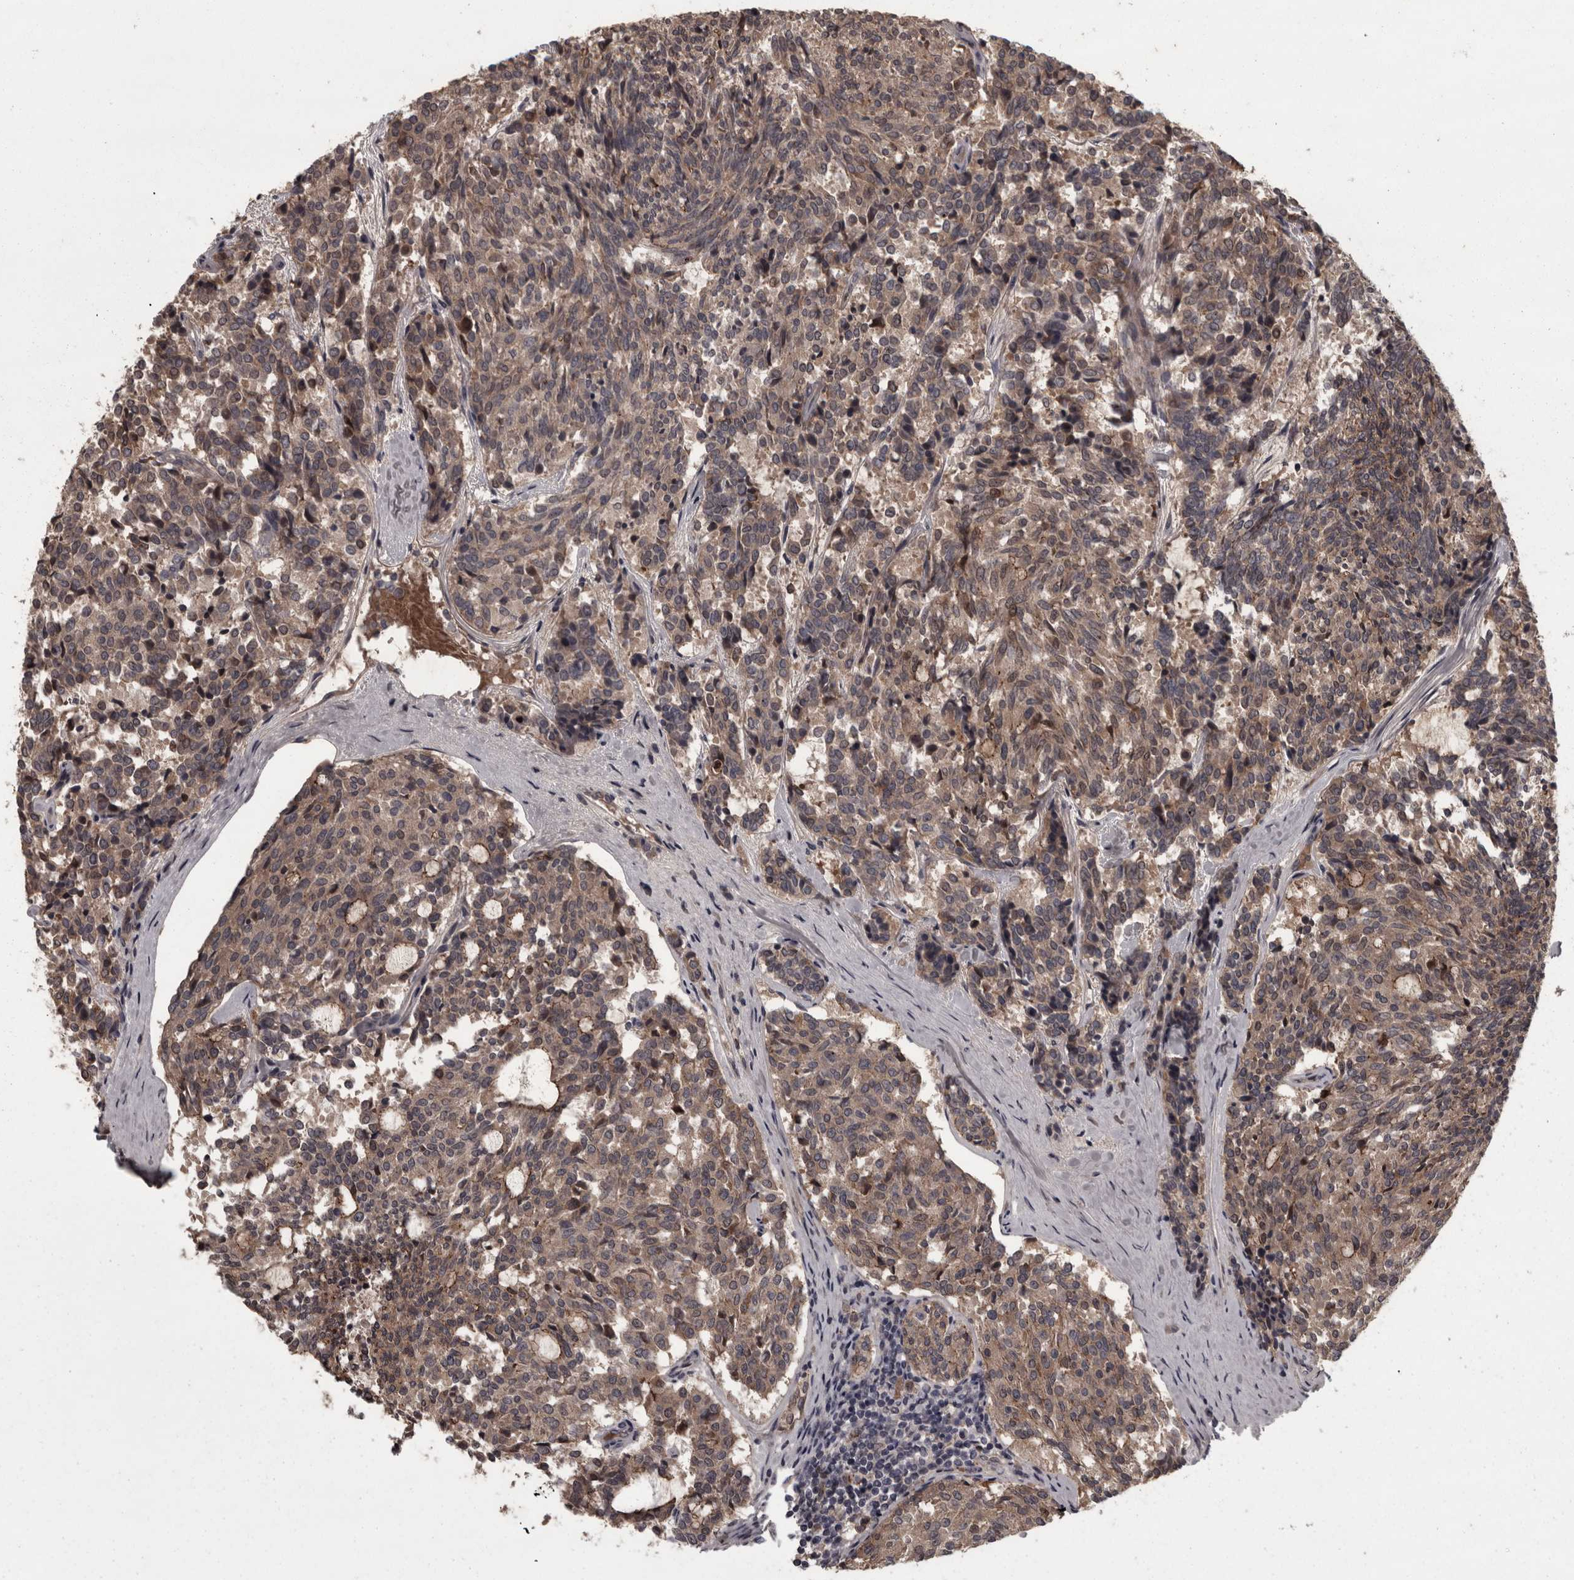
{"staining": {"intensity": "weak", "quantity": ">75%", "location": "cytoplasmic/membranous"}, "tissue": "carcinoid", "cell_type": "Tumor cells", "image_type": "cancer", "snomed": [{"axis": "morphology", "description": "Carcinoid, malignant, NOS"}, {"axis": "topography", "description": "Pancreas"}], "caption": "This is an image of IHC staining of carcinoid (malignant), which shows weak staining in the cytoplasmic/membranous of tumor cells.", "gene": "PCDH17", "patient": {"sex": "female", "age": 54}}